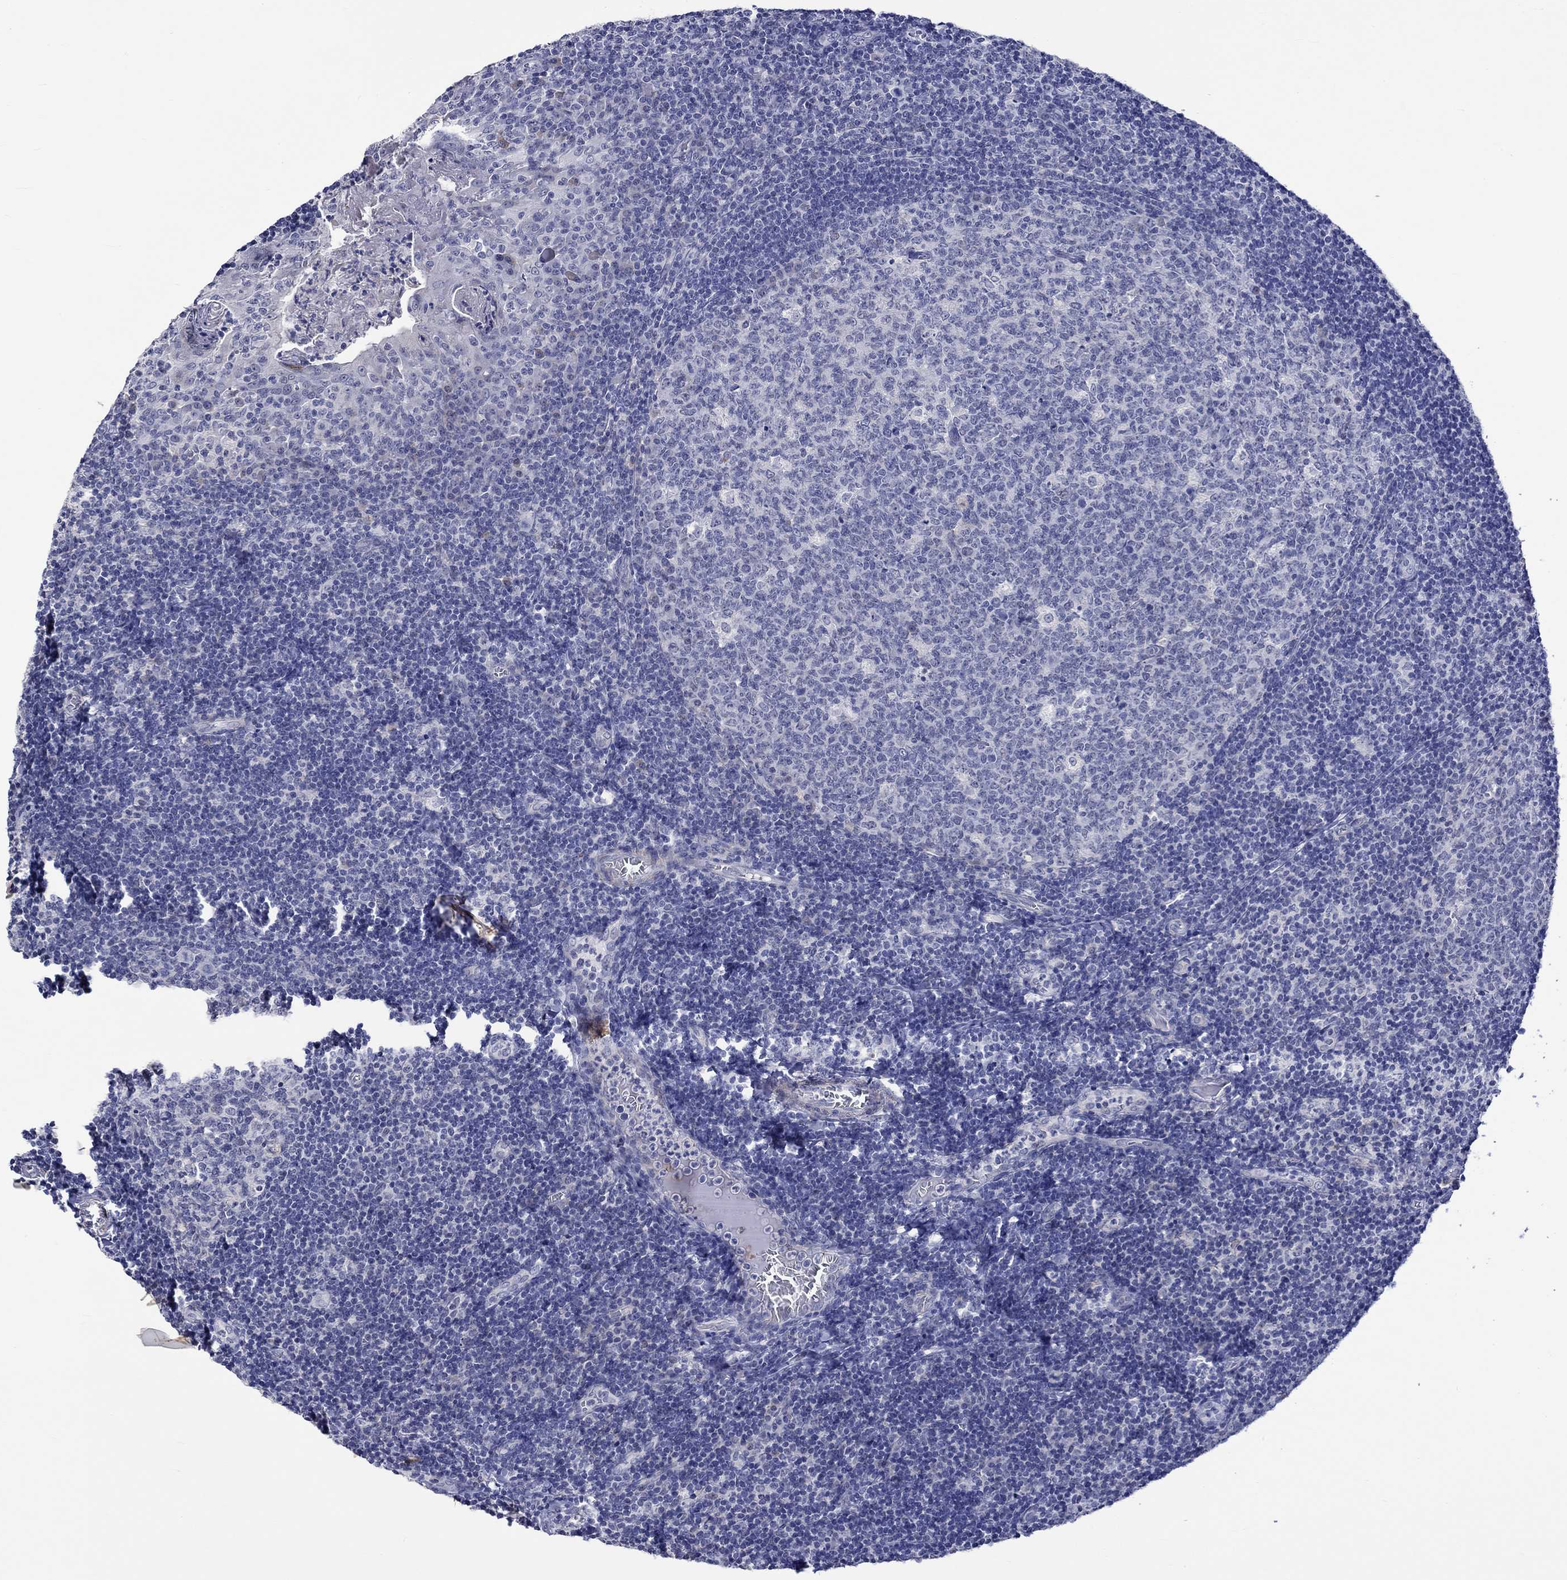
{"staining": {"intensity": "negative", "quantity": "none", "location": "none"}, "tissue": "tonsil", "cell_type": "Germinal center cells", "image_type": "normal", "snomed": [{"axis": "morphology", "description": "Normal tissue, NOS"}, {"axis": "topography", "description": "Tonsil"}], "caption": "Immunohistochemistry (IHC) of normal tonsil shows no positivity in germinal center cells.", "gene": "CRYAB", "patient": {"sex": "female", "age": 13}}